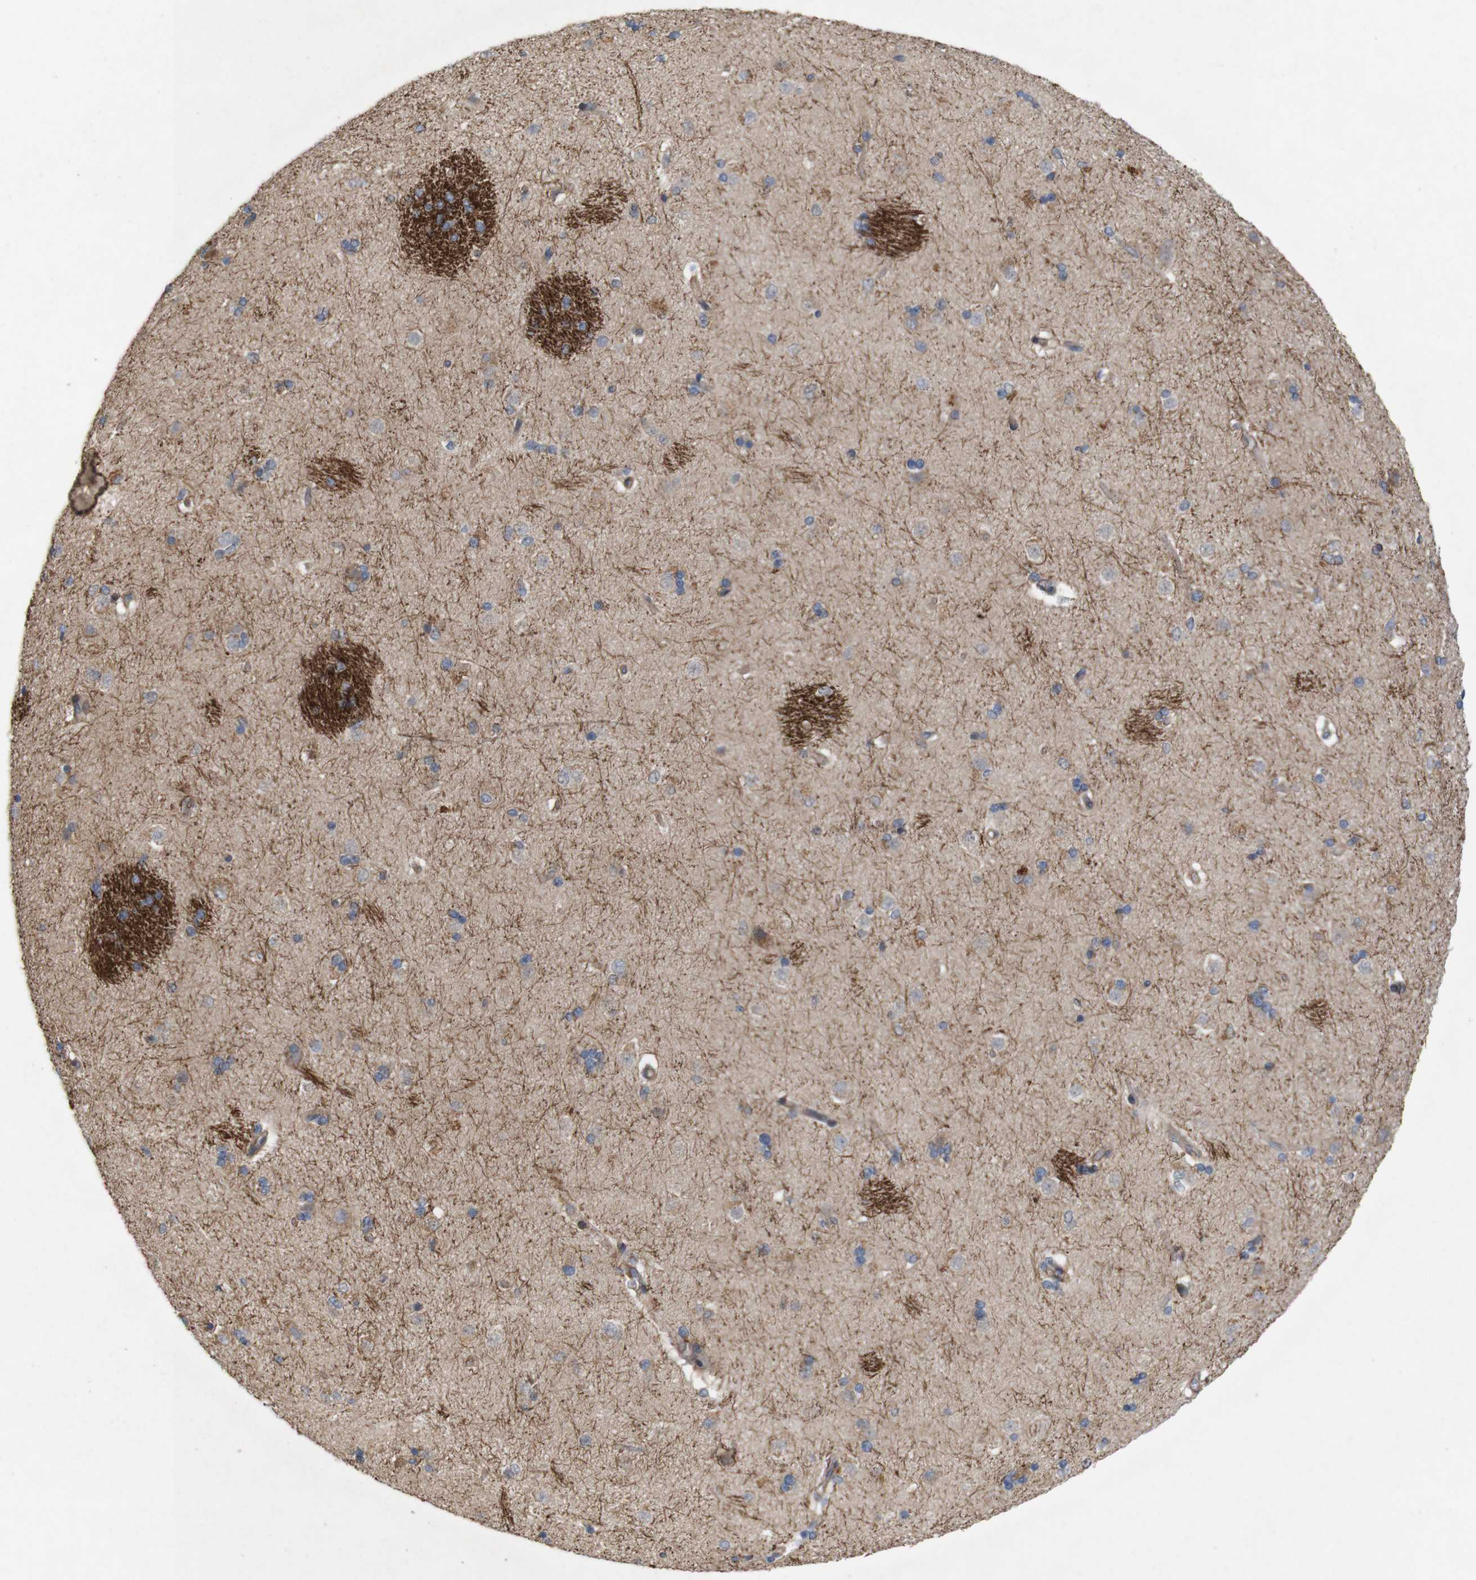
{"staining": {"intensity": "weak", "quantity": "<25%", "location": "cytoplasmic/membranous"}, "tissue": "caudate", "cell_type": "Glial cells", "image_type": "normal", "snomed": [{"axis": "morphology", "description": "Normal tissue, NOS"}, {"axis": "topography", "description": "Lateral ventricle wall"}], "caption": "High magnification brightfield microscopy of normal caudate stained with DAB (3,3'-diaminobenzidine) (brown) and counterstained with hematoxylin (blue): glial cells show no significant positivity.", "gene": "SIGLEC8", "patient": {"sex": "female", "age": 19}}